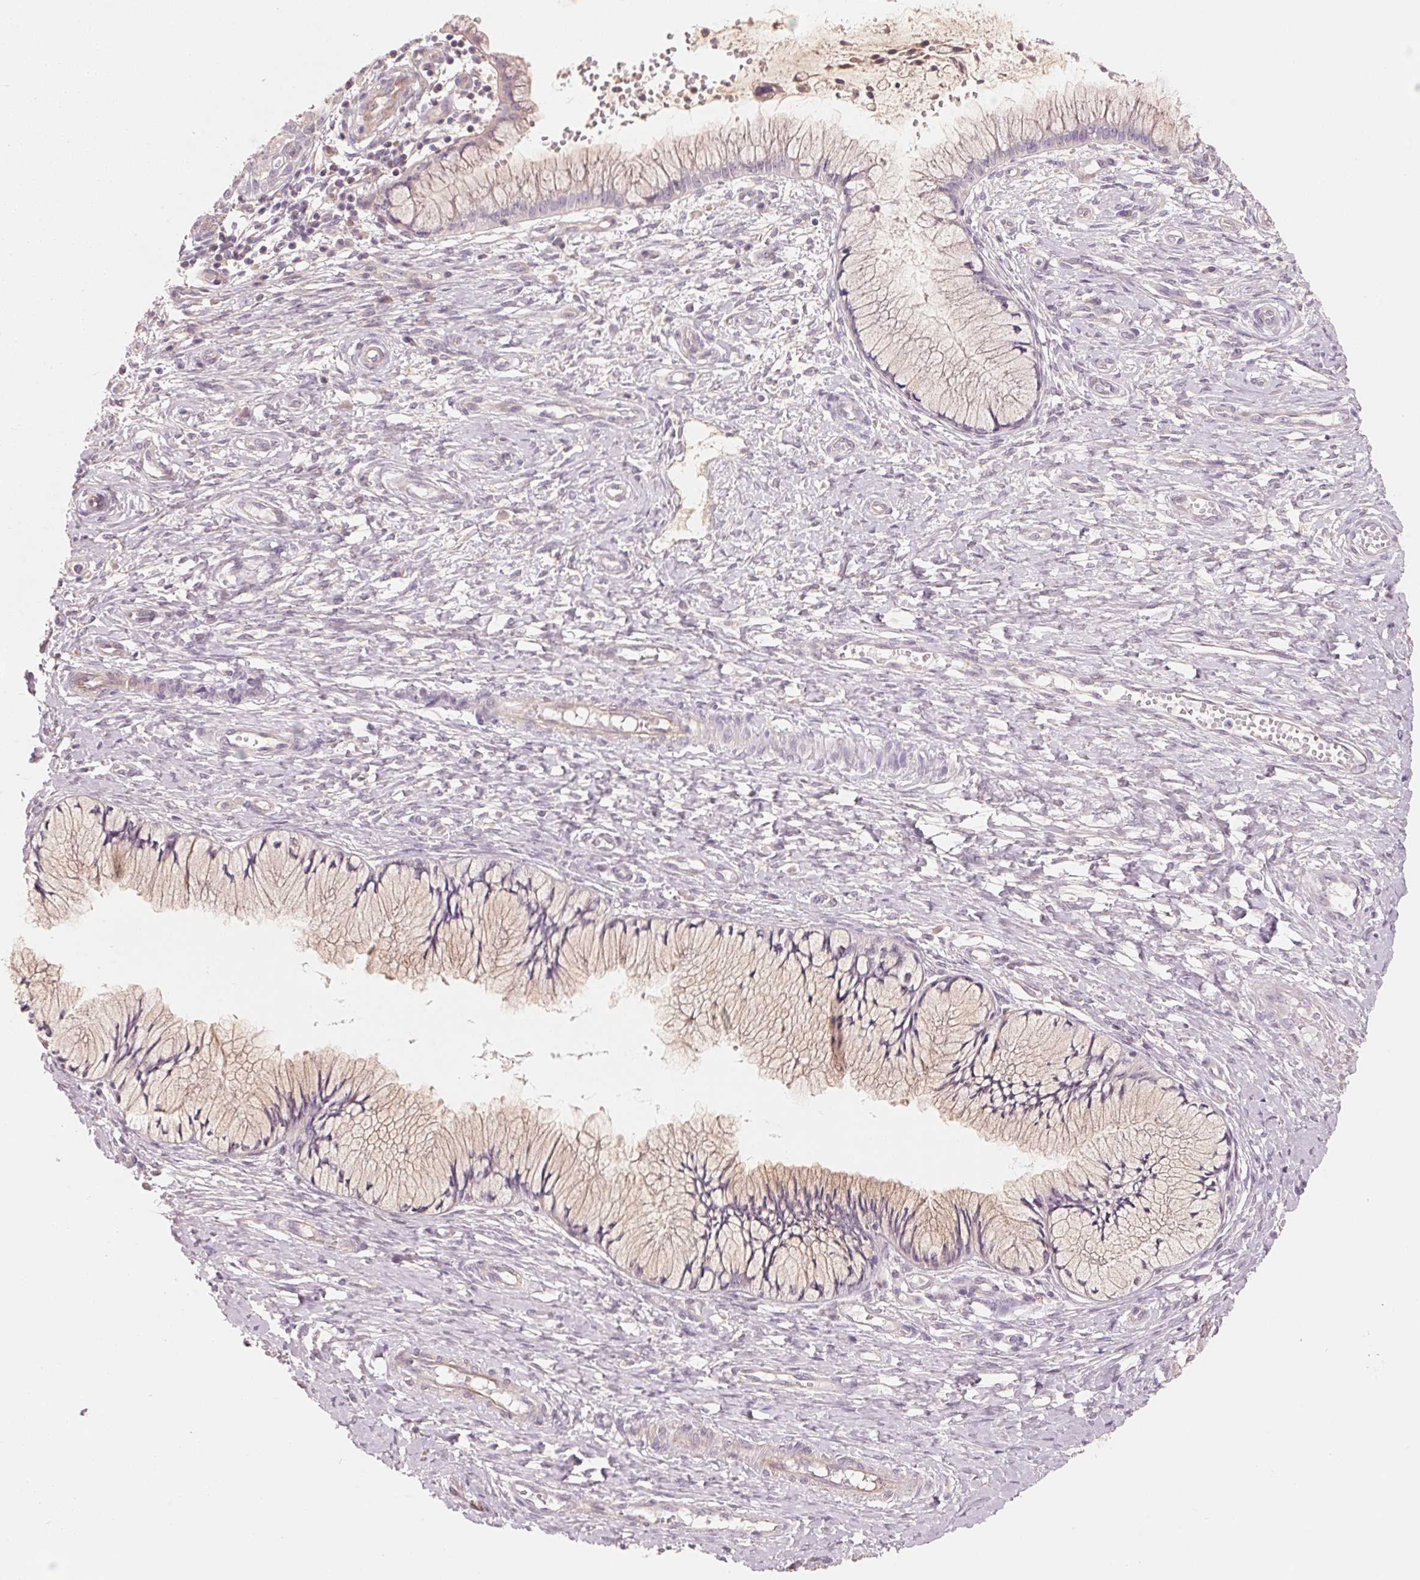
{"staining": {"intensity": "weak", "quantity": "<25%", "location": "cytoplasmic/membranous"}, "tissue": "cervix", "cell_type": "Glandular cells", "image_type": "normal", "snomed": [{"axis": "morphology", "description": "Normal tissue, NOS"}, {"axis": "topography", "description": "Cervix"}], "caption": "Immunohistochemical staining of unremarkable cervix shows no significant expression in glandular cells. (Stains: DAB immunohistochemistry (IHC) with hematoxylin counter stain, Microscopy: brightfield microscopy at high magnification).", "gene": "CFHR2", "patient": {"sex": "female", "age": 37}}